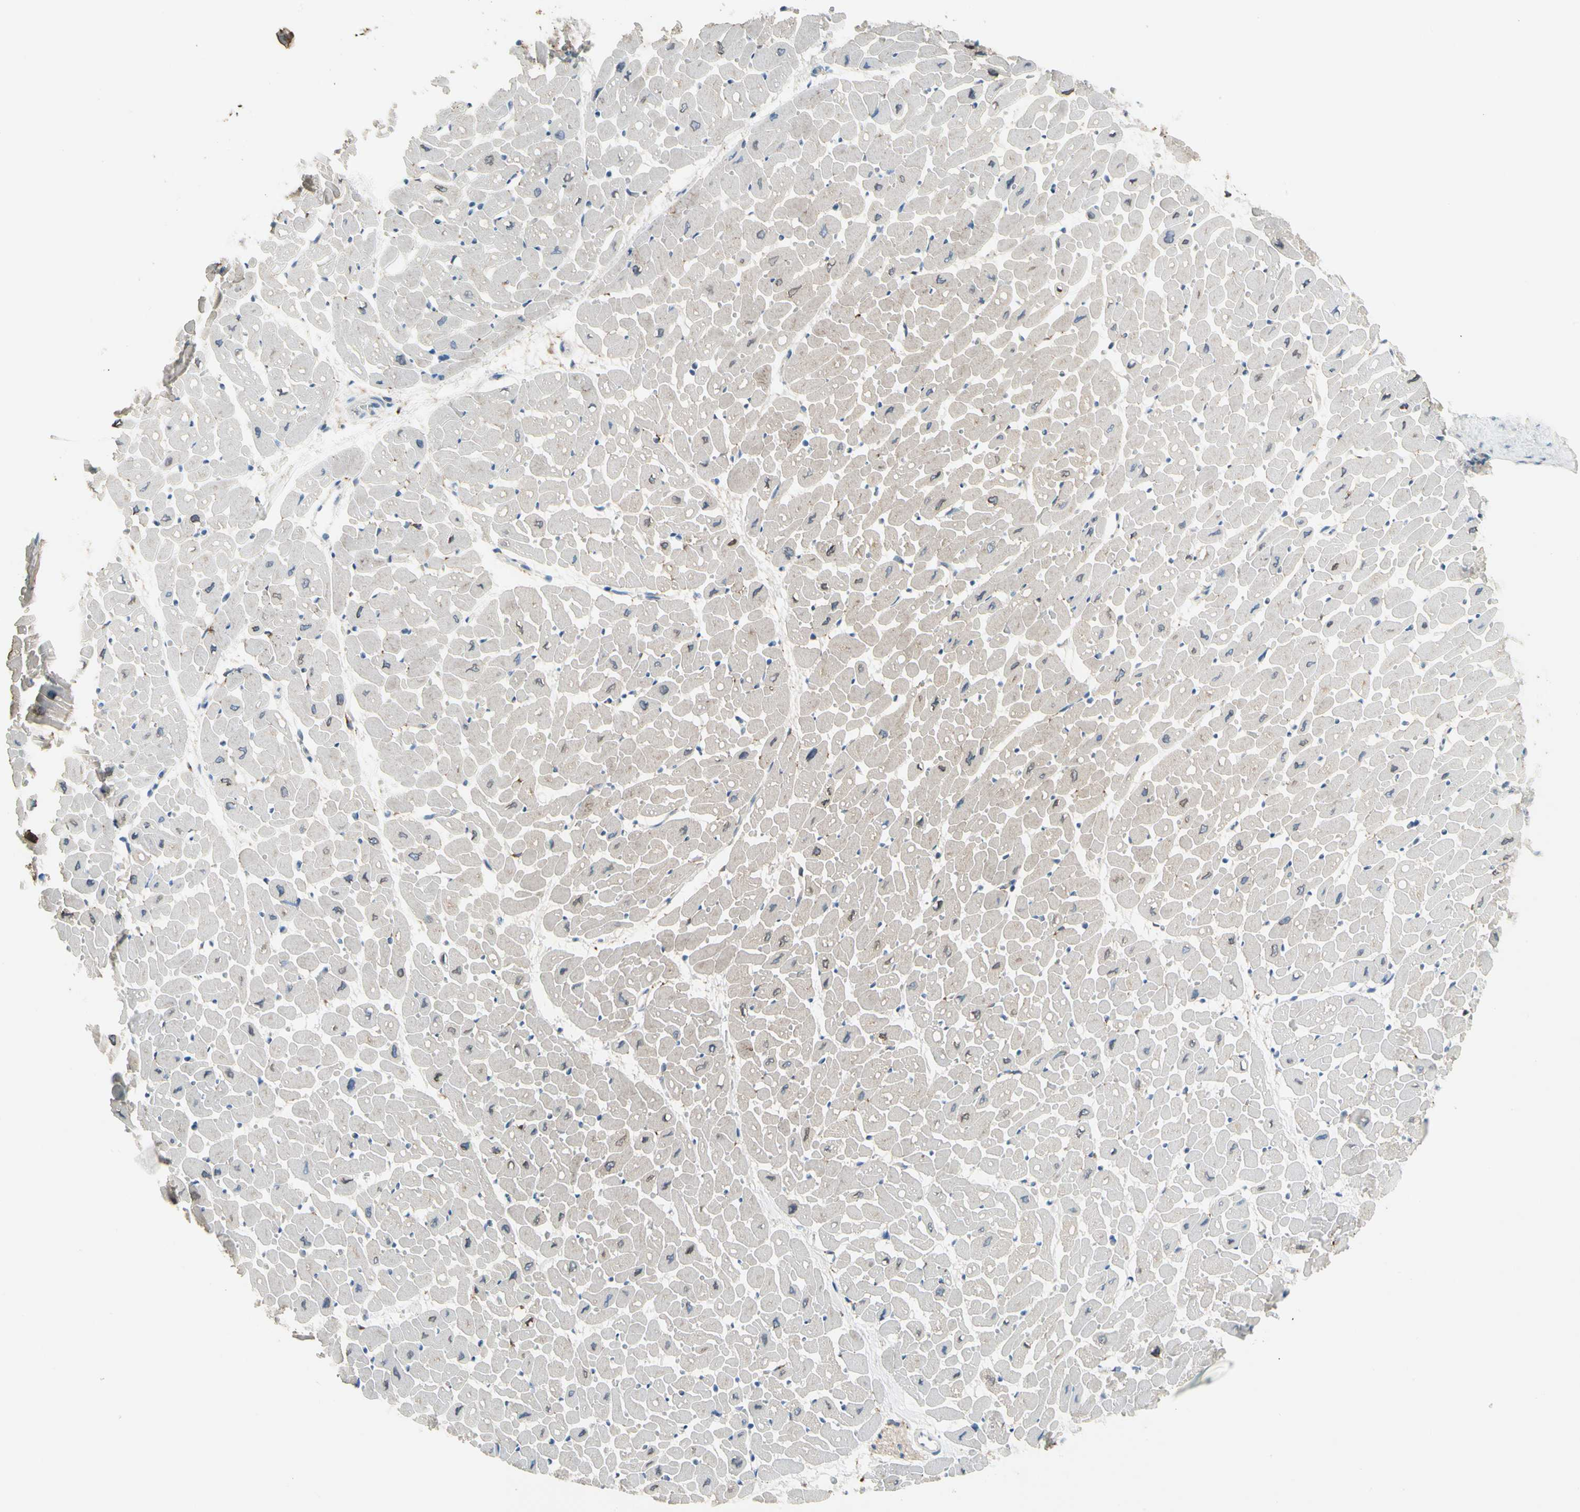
{"staining": {"intensity": "weak", "quantity": "<25%", "location": "cytoplasmic/membranous"}, "tissue": "heart muscle", "cell_type": "Cardiomyocytes", "image_type": "normal", "snomed": [{"axis": "morphology", "description": "Normal tissue, NOS"}, {"axis": "topography", "description": "Heart"}], "caption": "DAB (3,3'-diaminobenzidine) immunohistochemical staining of benign human heart muscle demonstrates no significant expression in cardiomyocytes. (DAB immunohistochemistry with hematoxylin counter stain).", "gene": "PIGR", "patient": {"sex": "male", "age": 45}}